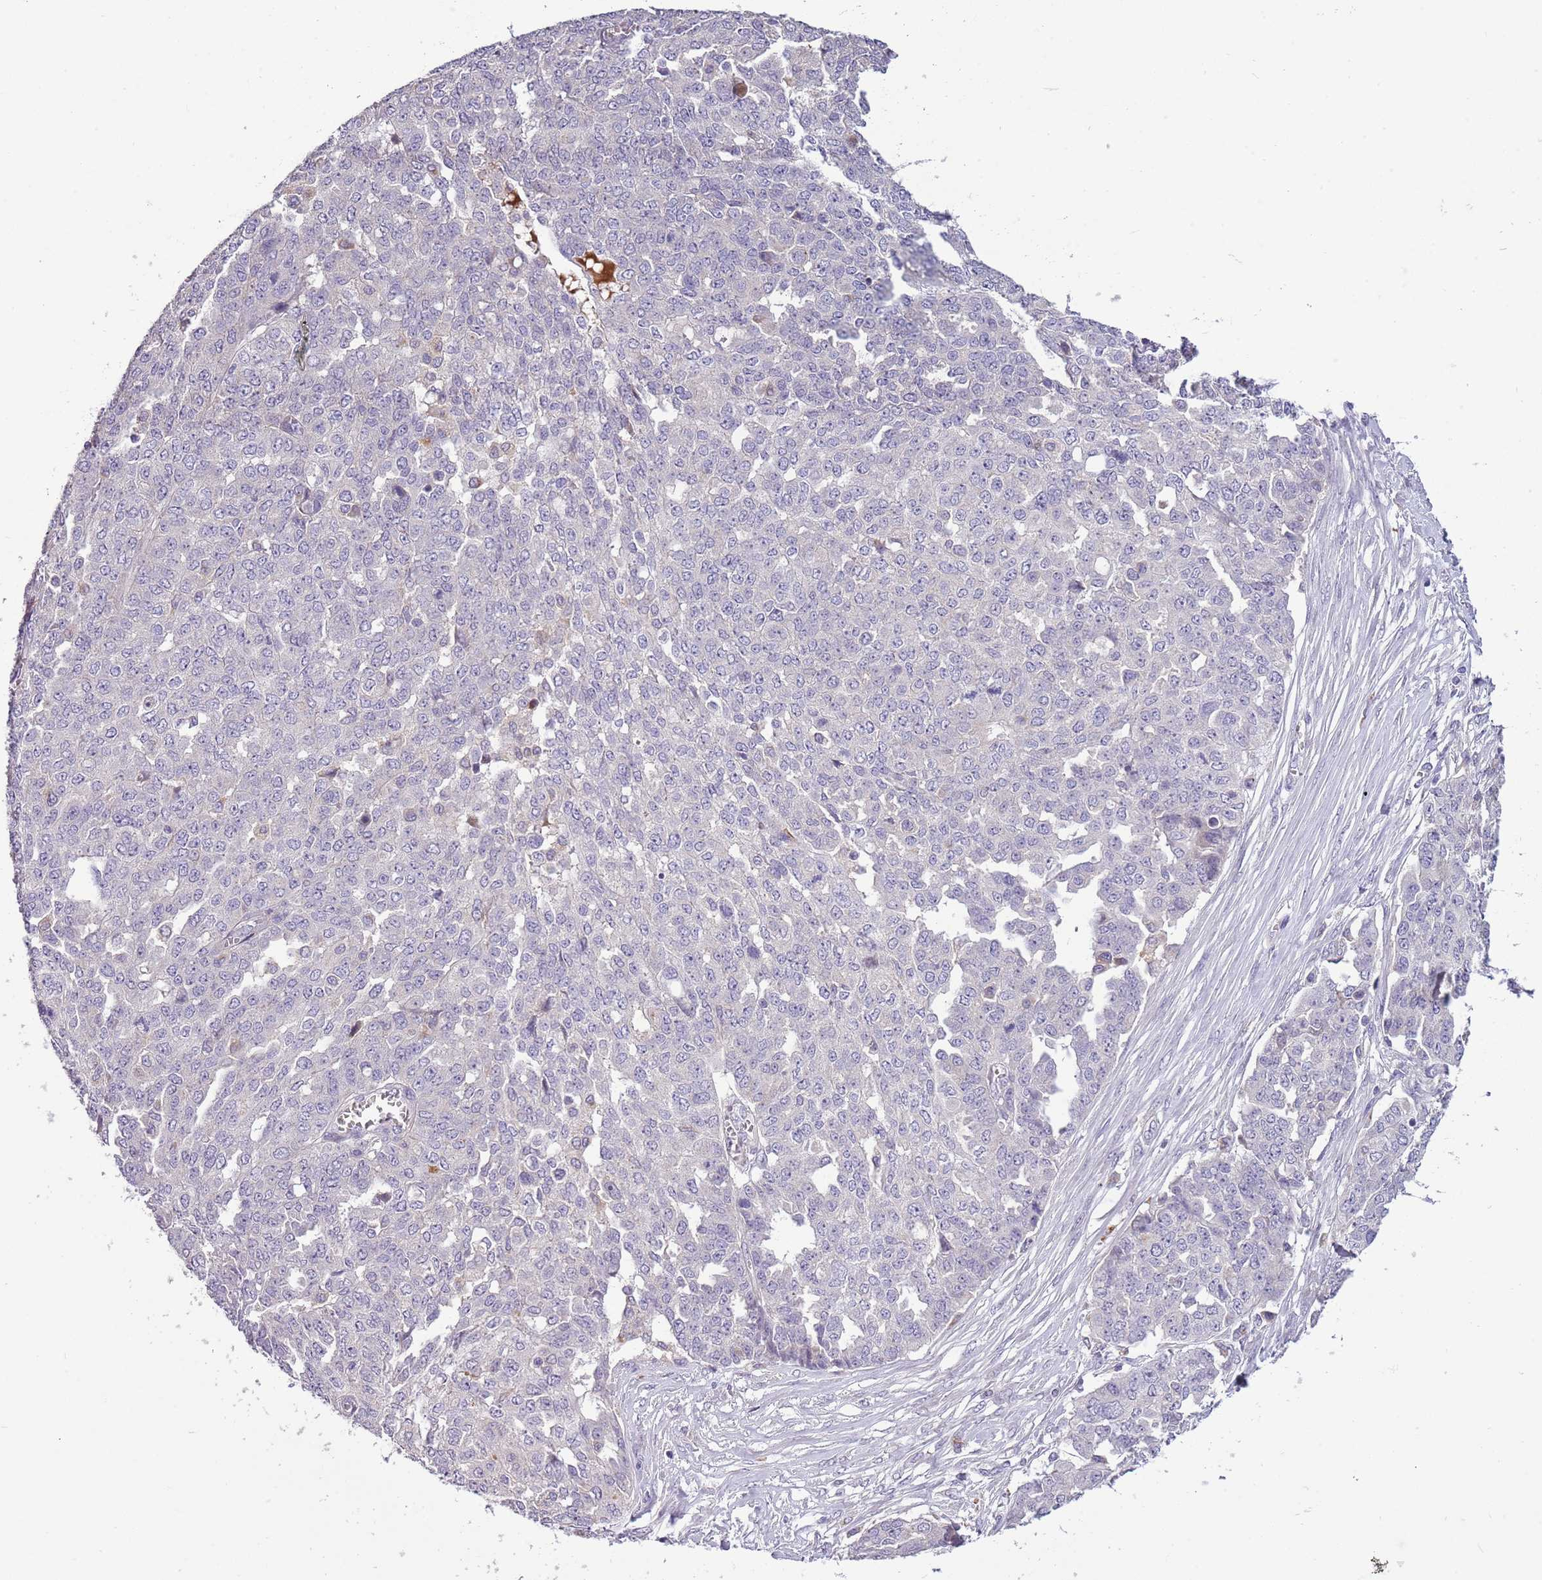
{"staining": {"intensity": "negative", "quantity": "none", "location": "none"}, "tissue": "ovarian cancer", "cell_type": "Tumor cells", "image_type": "cancer", "snomed": [{"axis": "morphology", "description": "Cystadenocarcinoma, serous, NOS"}, {"axis": "topography", "description": "Soft tissue"}, {"axis": "topography", "description": "Ovary"}], "caption": "High magnification brightfield microscopy of ovarian cancer (serous cystadenocarcinoma) stained with DAB (brown) and counterstained with hematoxylin (blue): tumor cells show no significant staining.", "gene": "SCAMP5", "patient": {"sex": "female", "age": 57}}